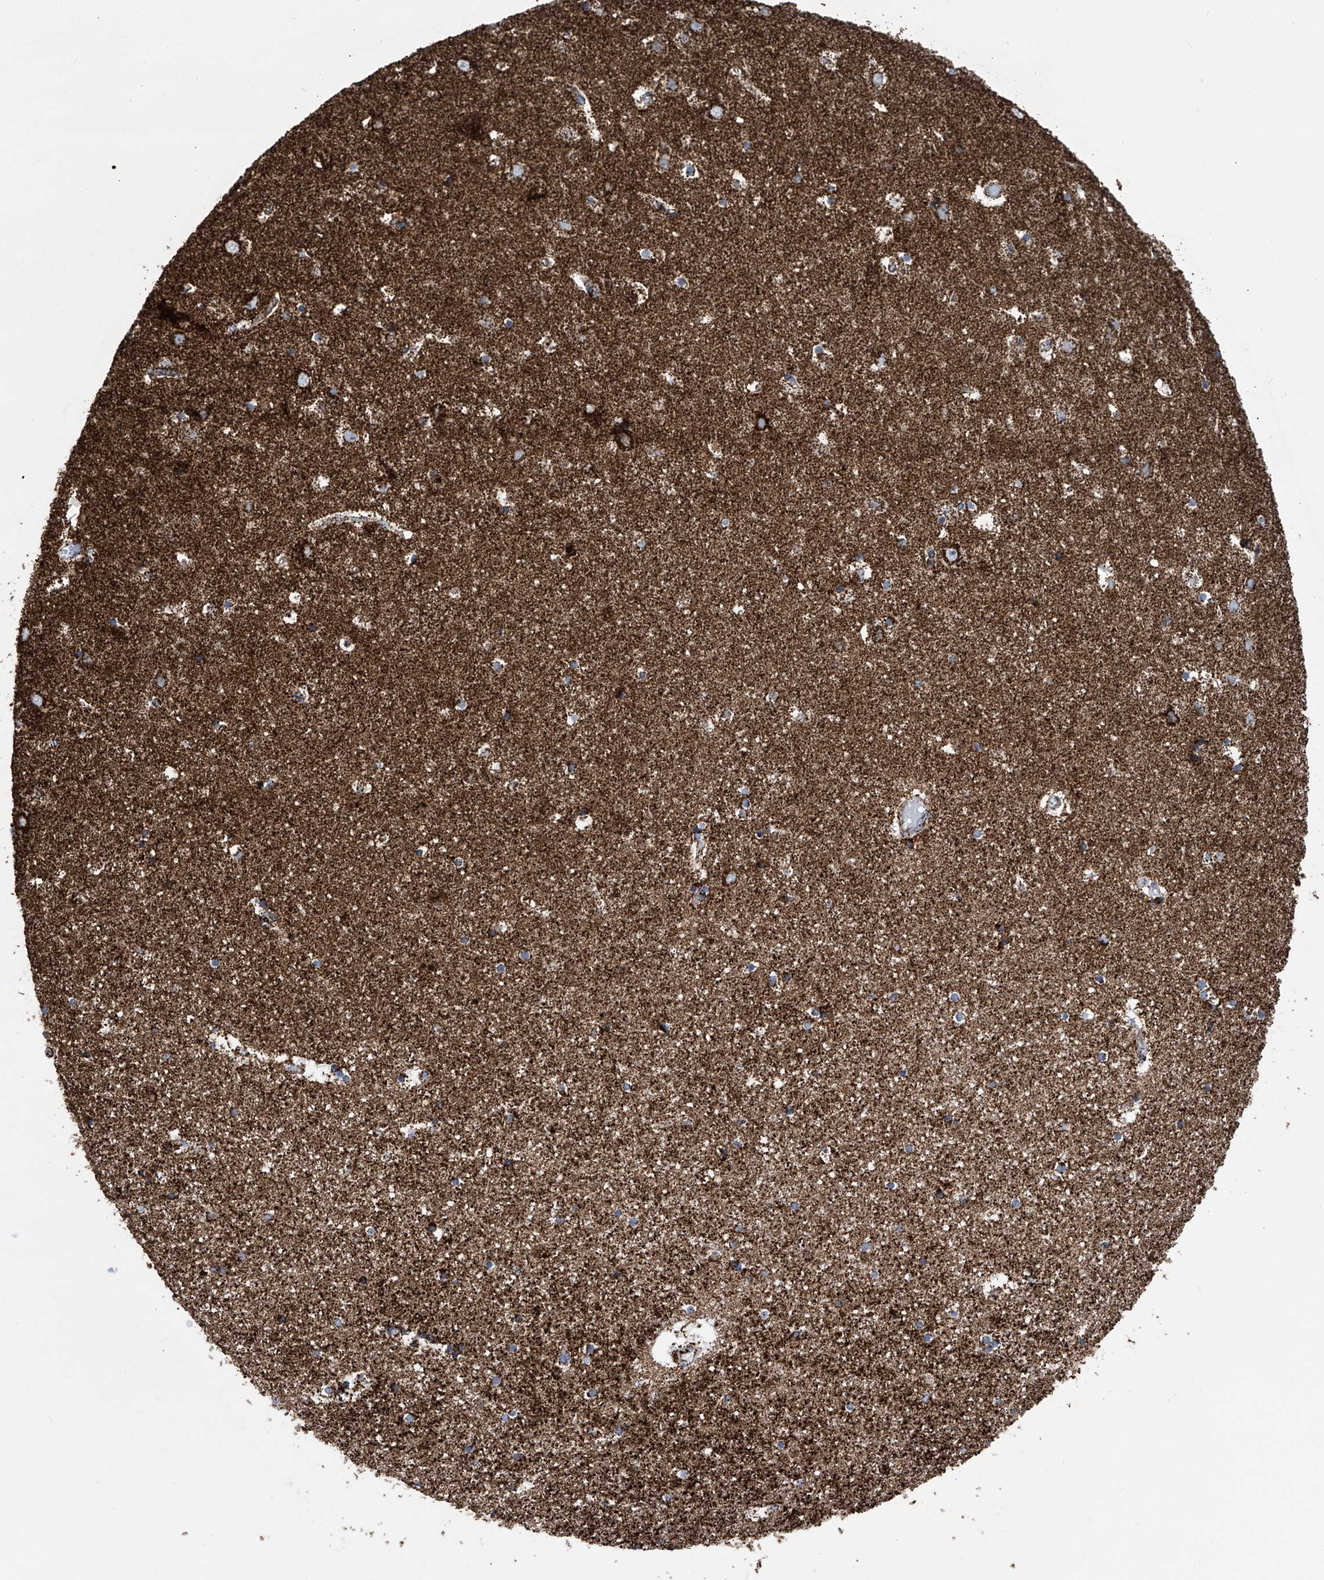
{"staining": {"intensity": "strong", "quantity": "25%-75%", "location": "cytoplasmic/membranous"}, "tissue": "hippocampus", "cell_type": "Glial cells", "image_type": "normal", "snomed": [{"axis": "morphology", "description": "Normal tissue, NOS"}, {"axis": "topography", "description": "Hippocampus"}], "caption": "Hippocampus stained for a protein exhibits strong cytoplasmic/membranous positivity in glial cells. (DAB (3,3'-diaminobenzidine) IHC with brightfield microscopy, high magnification).", "gene": "ATP5PF", "patient": {"sex": "female", "age": 52}}